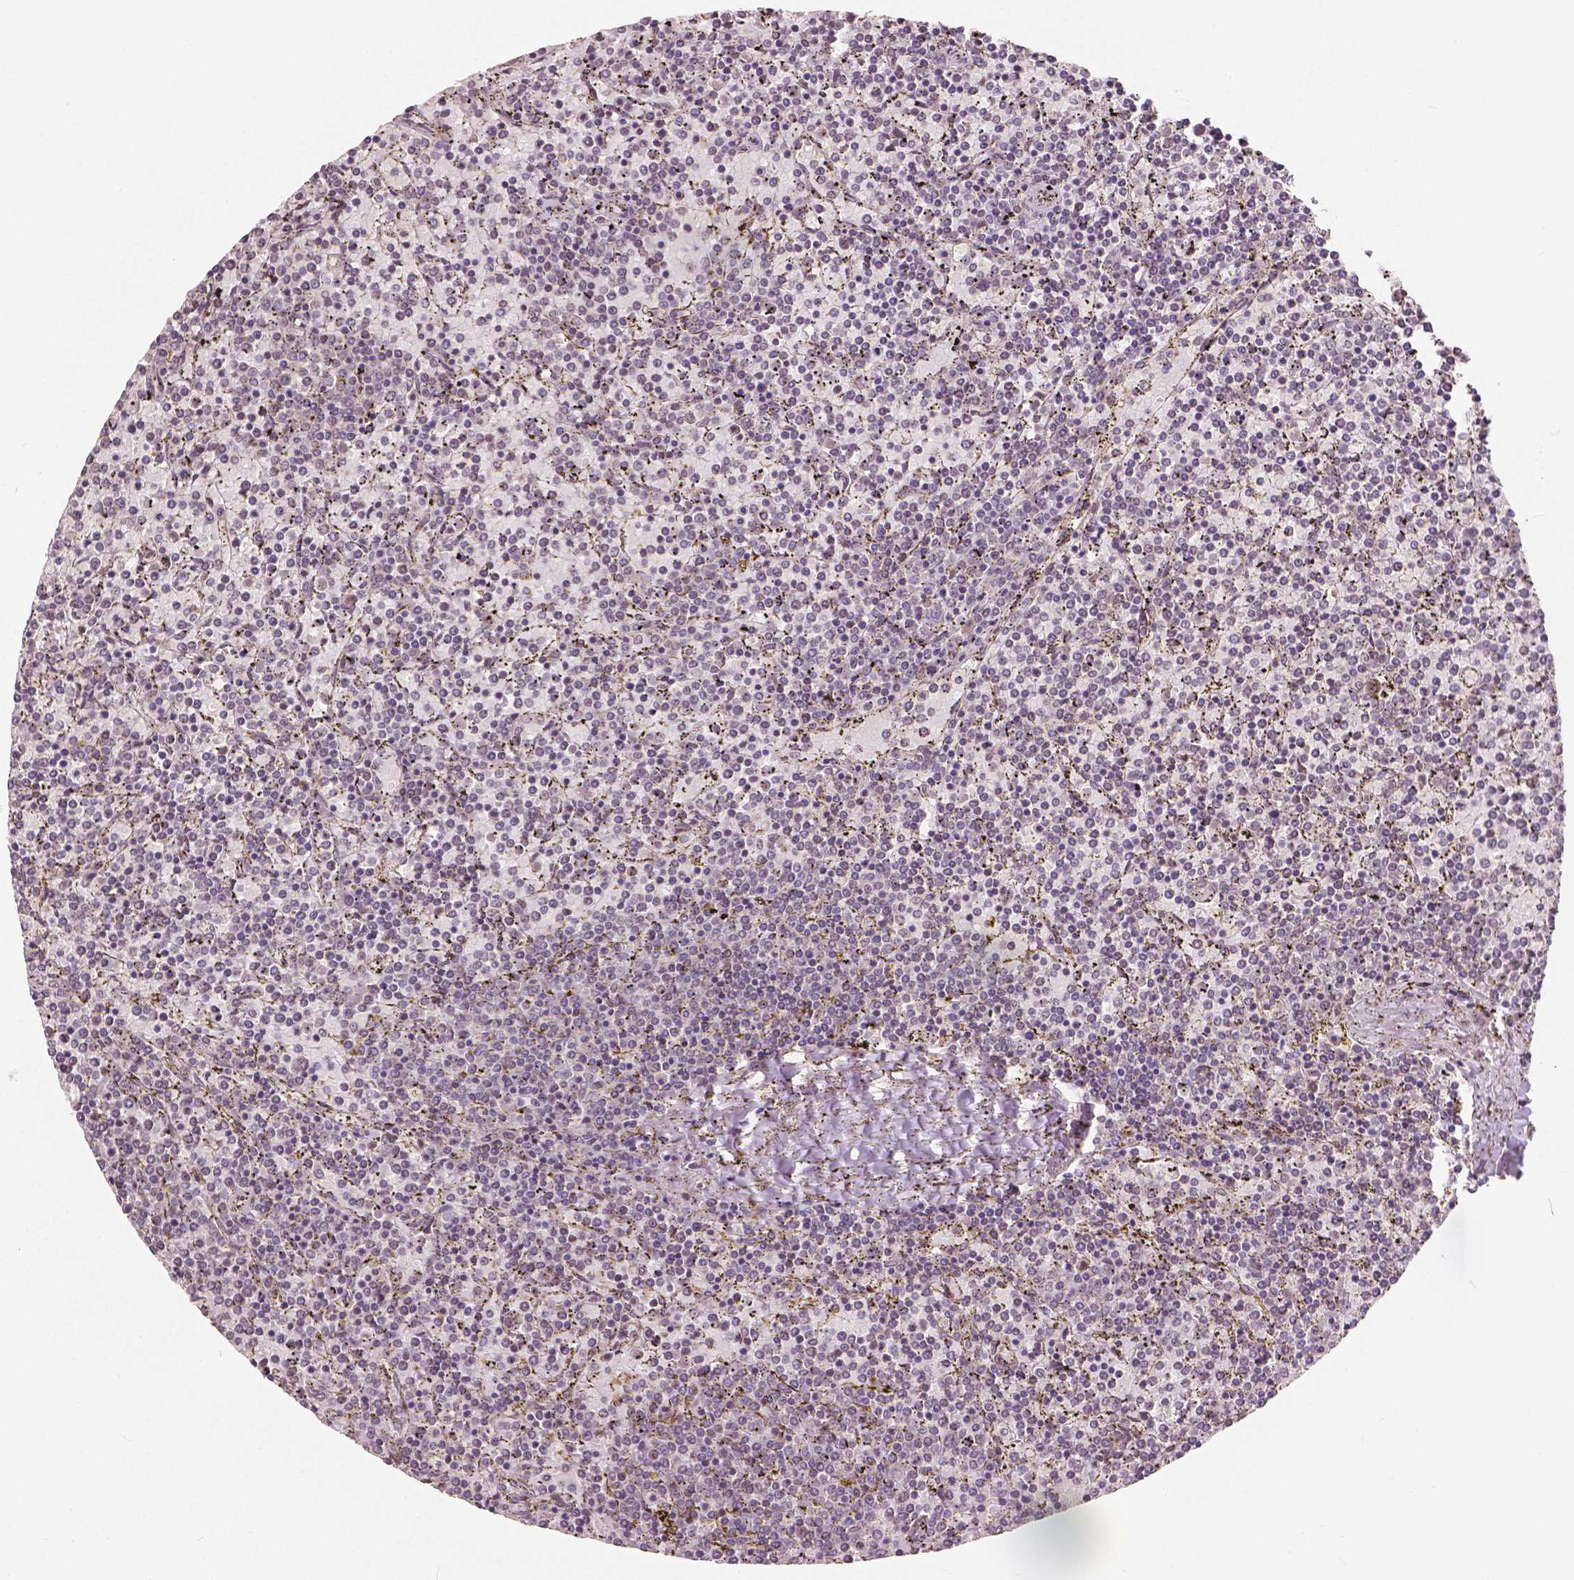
{"staining": {"intensity": "negative", "quantity": "none", "location": "none"}, "tissue": "lymphoma", "cell_type": "Tumor cells", "image_type": "cancer", "snomed": [{"axis": "morphology", "description": "Malignant lymphoma, non-Hodgkin's type, Low grade"}, {"axis": "topography", "description": "Spleen"}], "caption": "Immunohistochemistry photomicrograph of low-grade malignant lymphoma, non-Hodgkin's type stained for a protein (brown), which displays no staining in tumor cells.", "gene": "HMBOX1", "patient": {"sex": "female", "age": 77}}